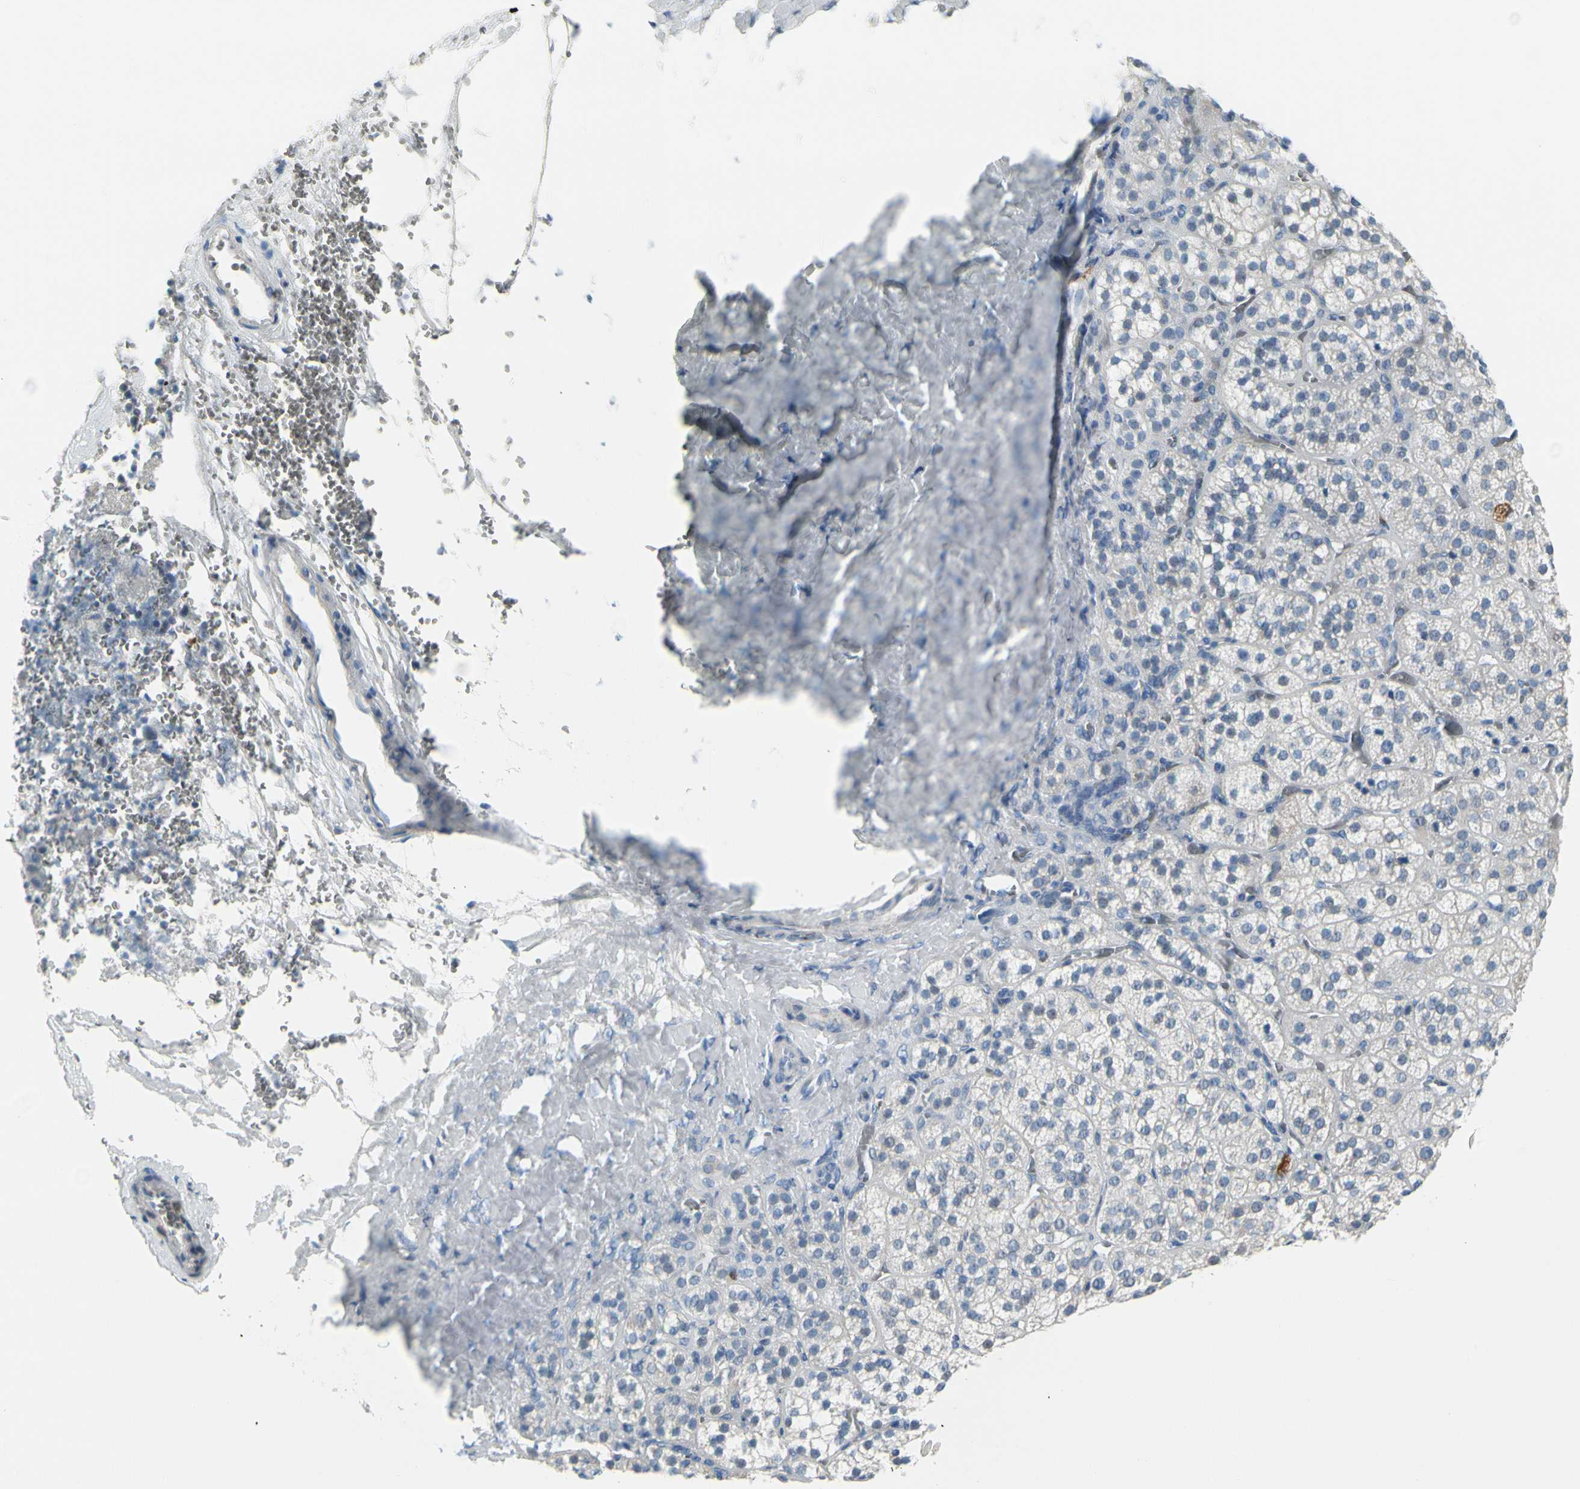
{"staining": {"intensity": "negative", "quantity": "none", "location": "none"}, "tissue": "adrenal gland", "cell_type": "Glandular cells", "image_type": "normal", "snomed": [{"axis": "morphology", "description": "Normal tissue, NOS"}, {"axis": "topography", "description": "Adrenal gland"}], "caption": "DAB immunohistochemical staining of normal human adrenal gland reveals no significant positivity in glandular cells.", "gene": "TACC3", "patient": {"sex": "female", "age": 71}}